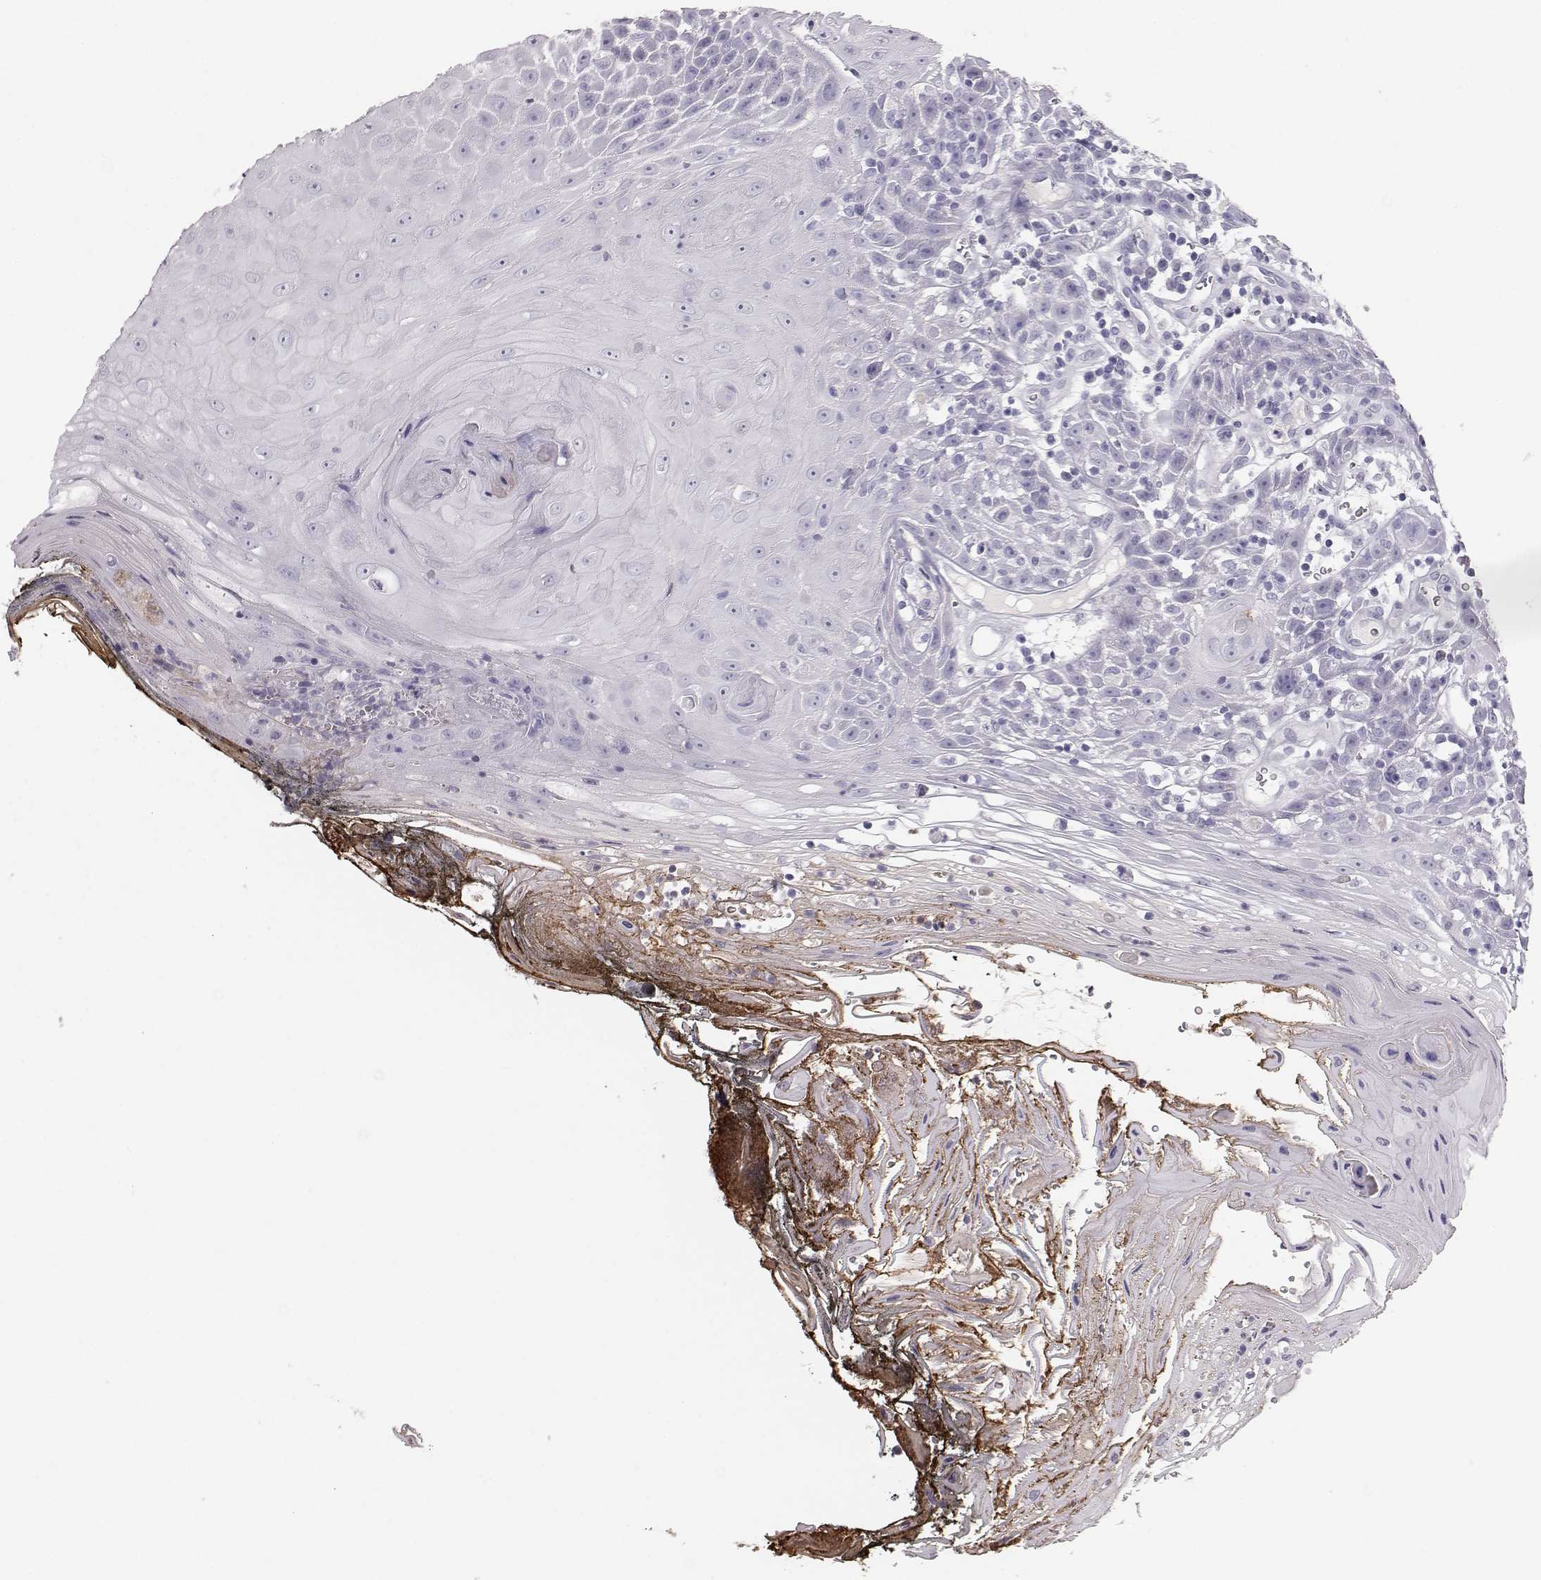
{"staining": {"intensity": "negative", "quantity": "none", "location": "none"}, "tissue": "head and neck cancer", "cell_type": "Tumor cells", "image_type": "cancer", "snomed": [{"axis": "morphology", "description": "Squamous cell carcinoma, NOS"}, {"axis": "topography", "description": "Head-Neck"}], "caption": "Immunohistochemistry (IHC) image of human head and neck squamous cell carcinoma stained for a protein (brown), which displays no expression in tumor cells.", "gene": "KRTAP16-1", "patient": {"sex": "male", "age": 52}}